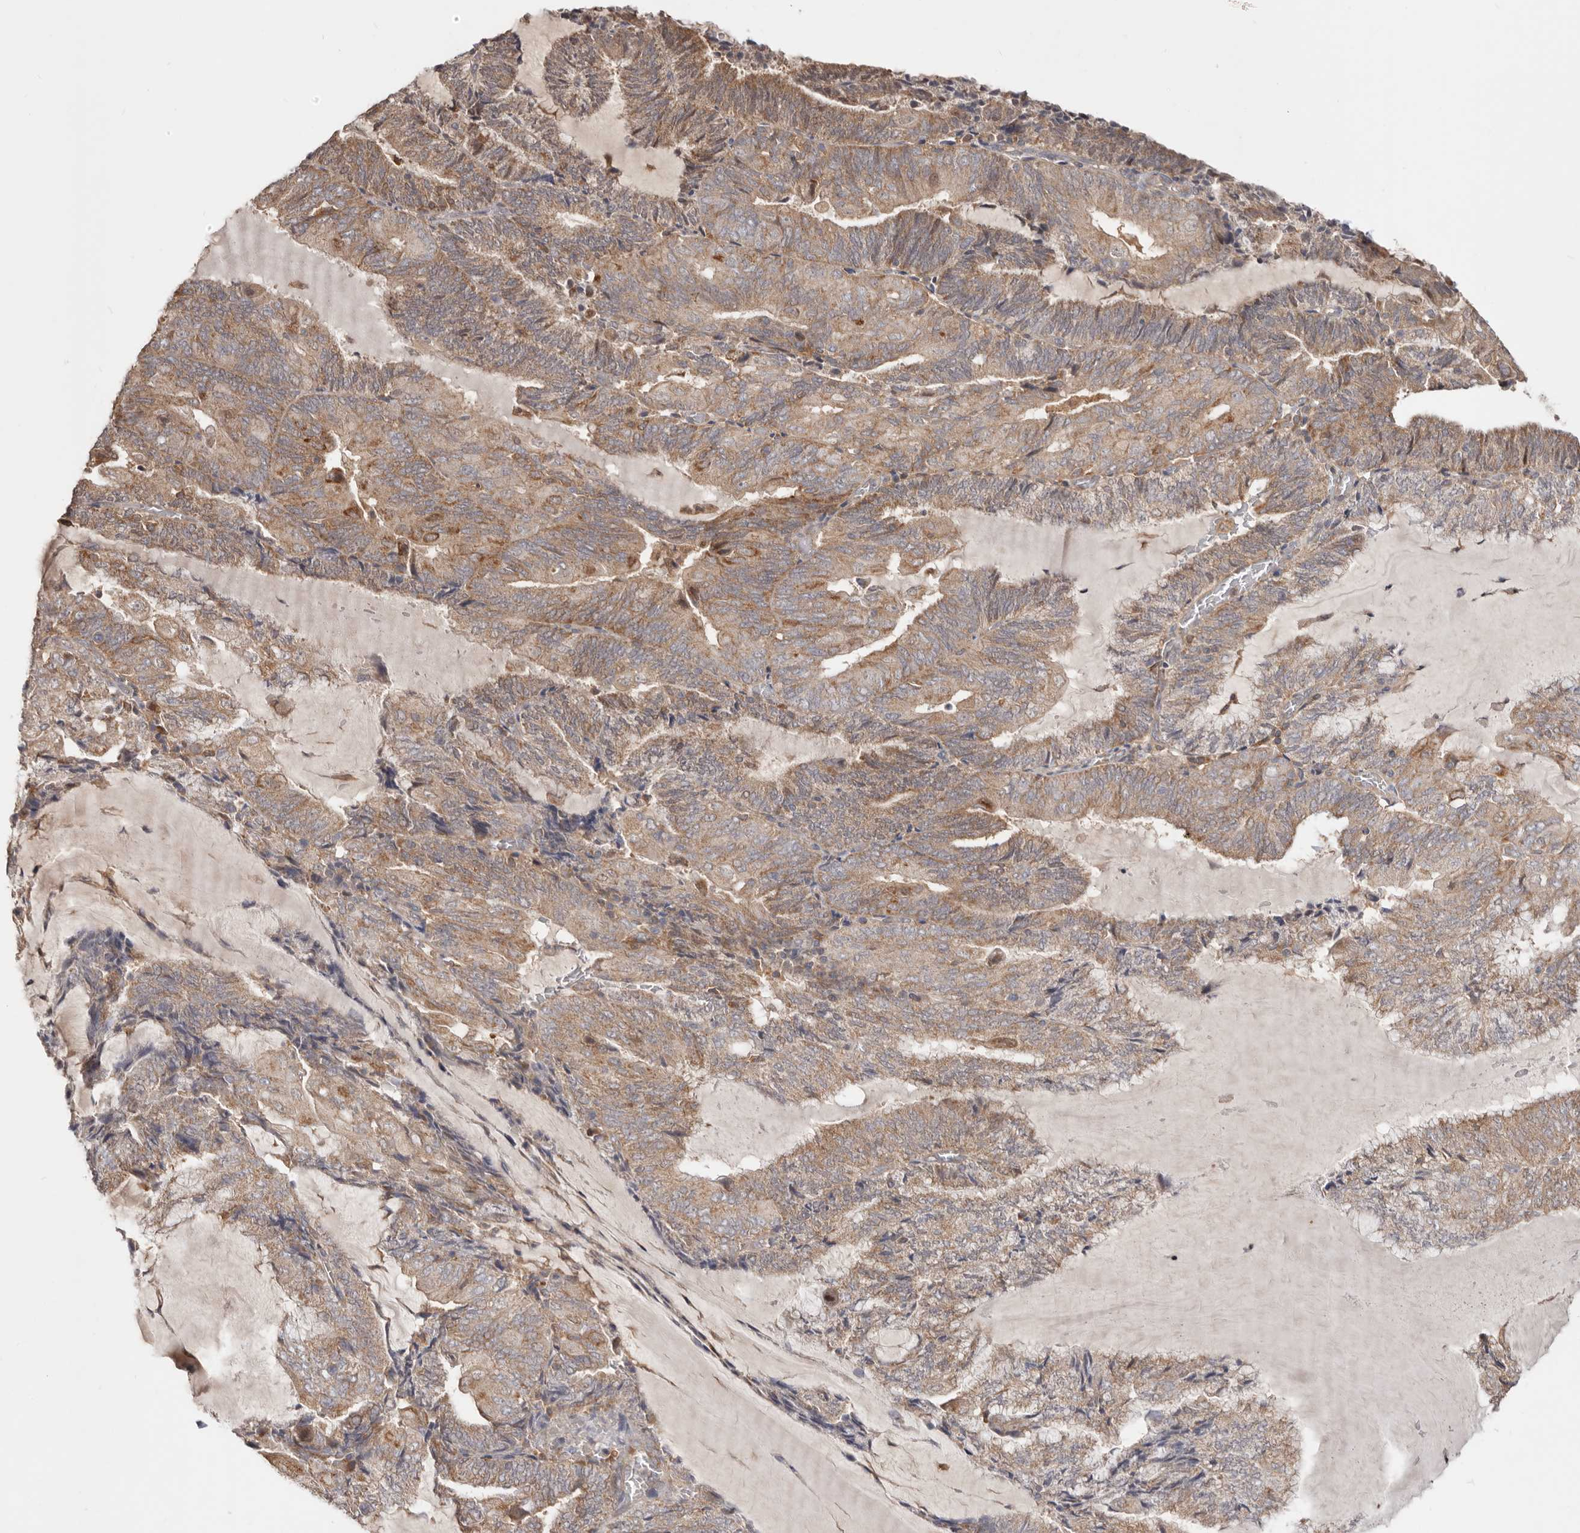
{"staining": {"intensity": "moderate", "quantity": ">75%", "location": "cytoplasmic/membranous"}, "tissue": "endometrial cancer", "cell_type": "Tumor cells", "image_type": "cancer", "snomed": [{"axis": "morphology", "description": "Adenocarcinoma, NOS"}, {"axis": "topography", "description": "Endometrium"}], "caption": "Immunohistochemical staining of human endometrial cancer demonstrates medium levels of moderate cytoplasmic/membranous positivity in approximately >75% of tumor cells. The protein is stained brown, and the nuclei are stained in blue (DAB (3,3'-diaminobenzidine) IHC with brightfield microscopy, high magnification).", "gene": "LRP6", "patient": {"sex": "female", "age": 81}}